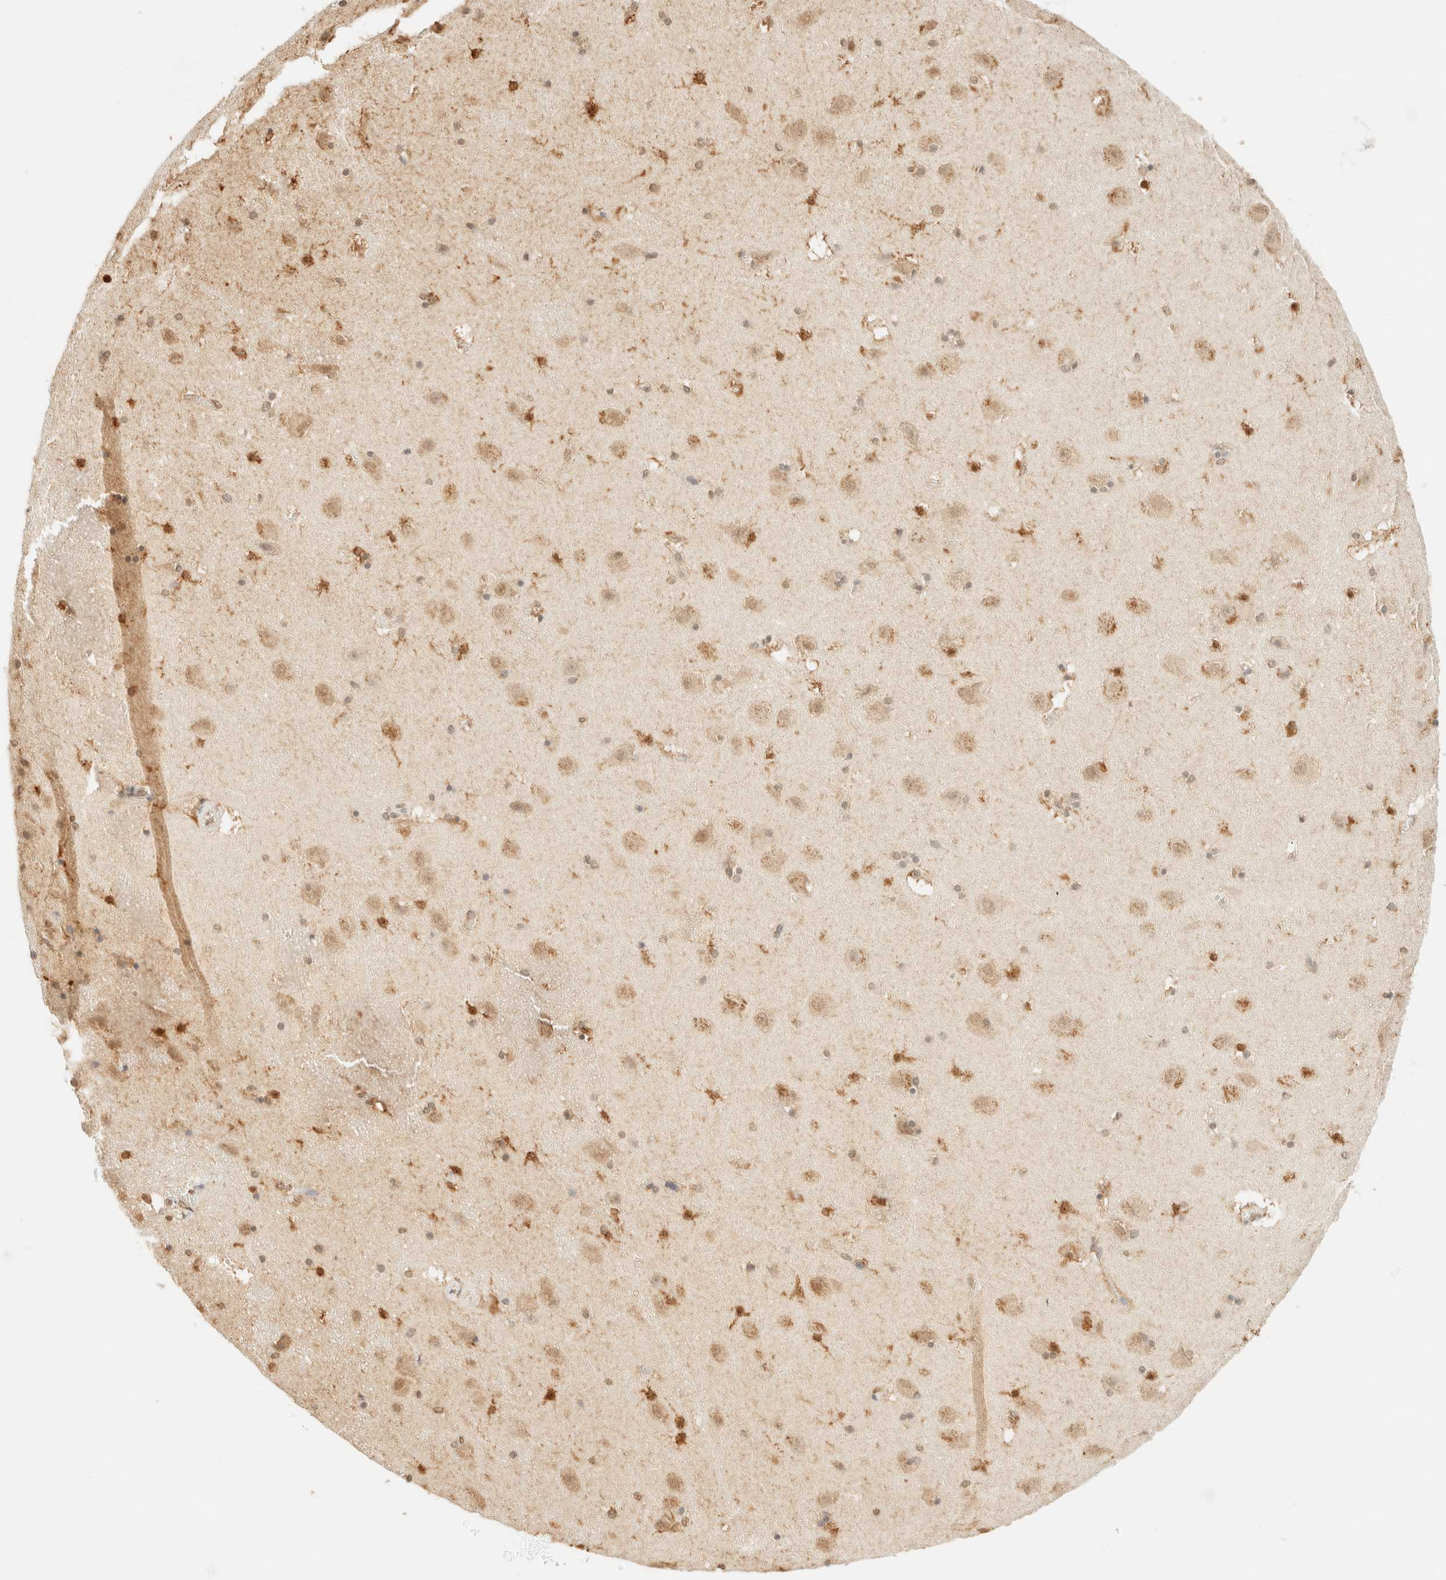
{"staining": {"intensity": "strong", "quantity": "<25%", "location": "cytoplasmic/membranous,nuclear"}, "tissue": "hippocampus", "cell_type": "Glial cells", "image_type": "normal", "snomed": [{"axis": "morphology", "description": "Normal tissue, NOS"}, {"axis": "topography", "description": "Hippocampus"}], "caption": "Protein staining by IHC displays strong cytoplasmic/membranous,nuclear expression in approximately <25% of glial cells in benign hippocampus.", "gene": "S100A13", "patient": {"sex": "male", "age": 45}}